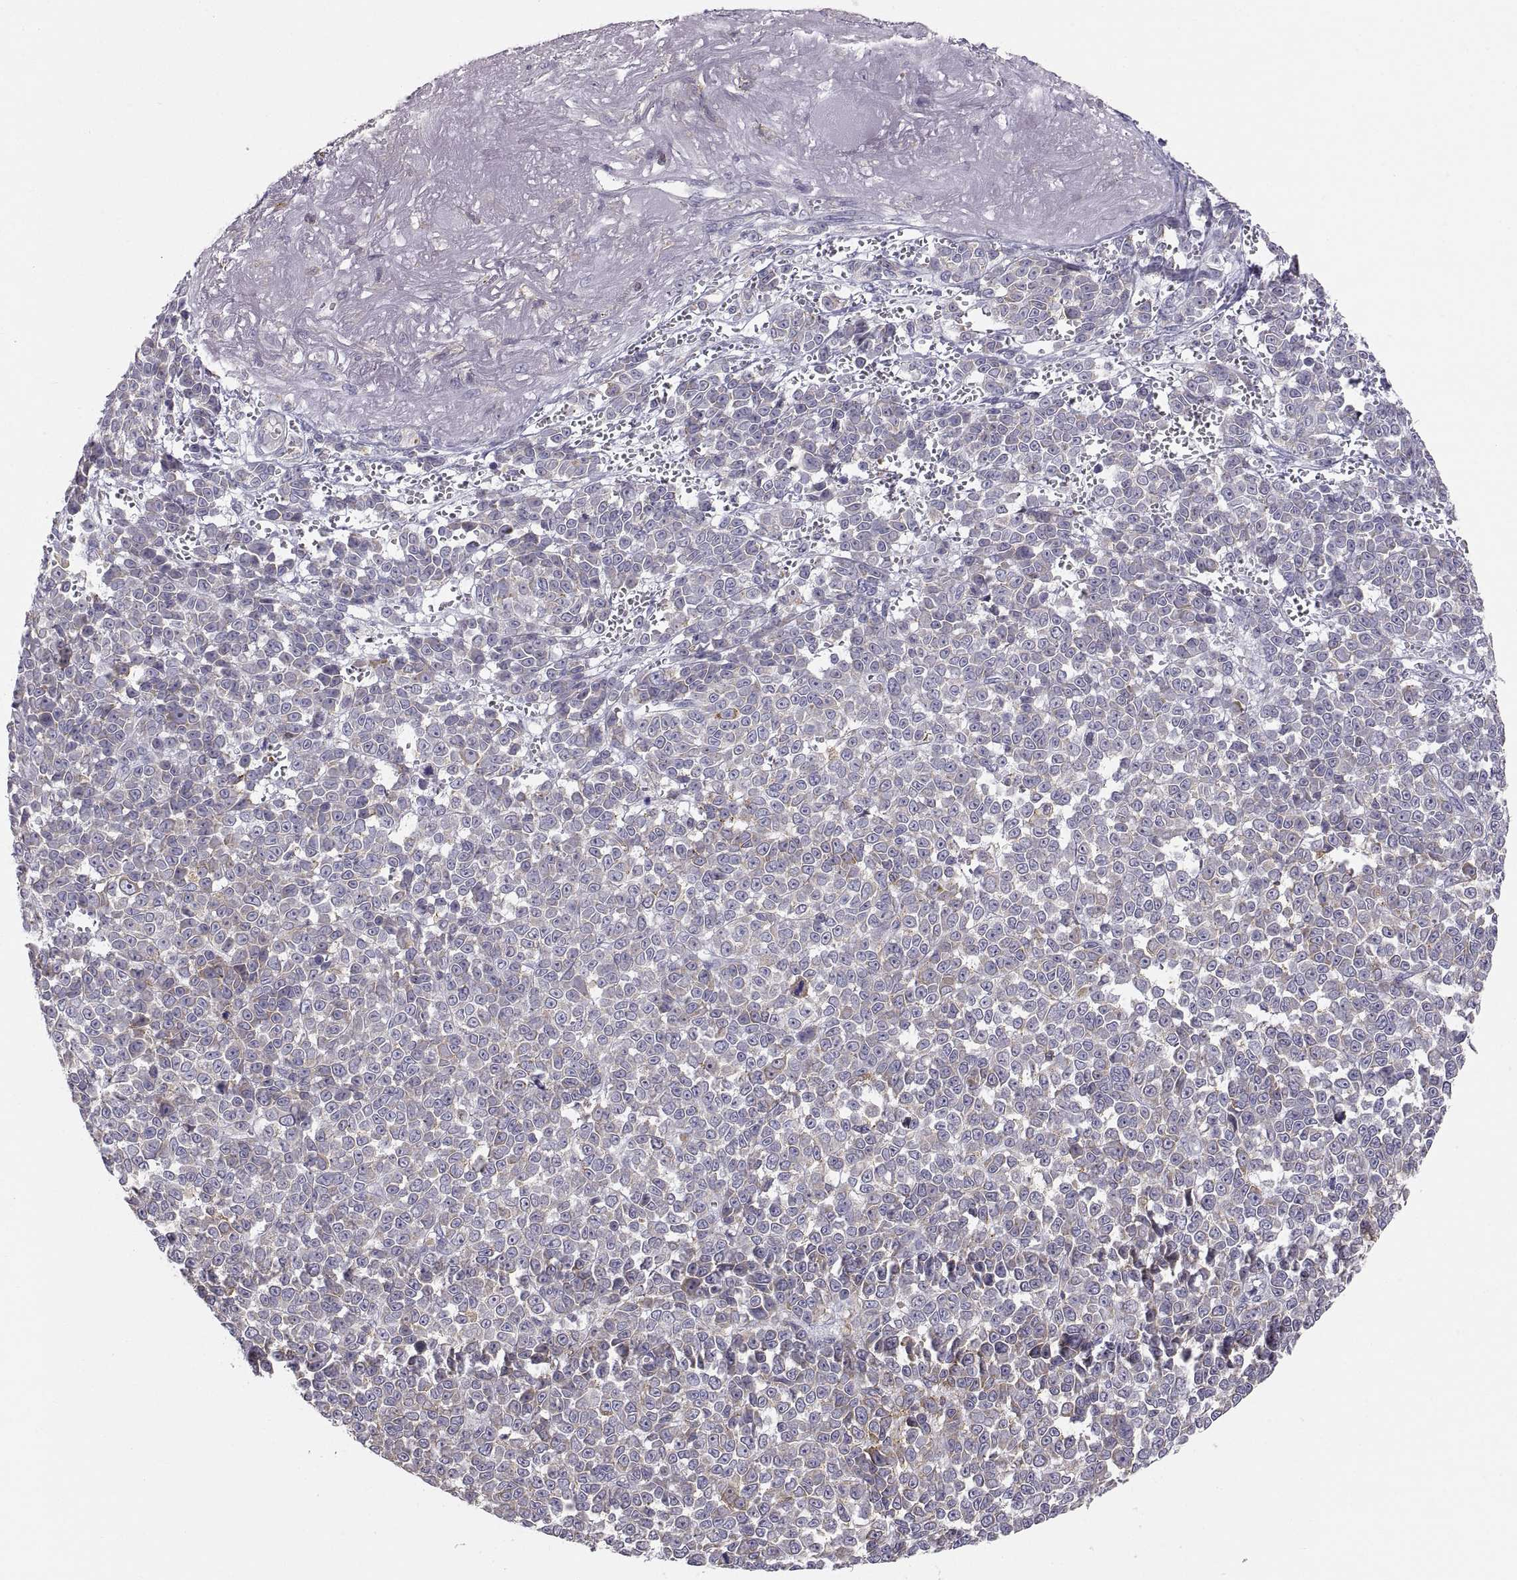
{"staining": {"intensity": "strong", "quantity": "<25%", "location": "cytoplasmic/membranous"}, "tissue": "melanoma", "cell_type": "Tumor cells", "image_type": "cancer", "snomed": [{"axis": "morphology", "description": "Malignant melanoma, NOS"}, {"axis": "topography", "description": "Skin"}], "caption": "The histopathology image reveals staining of malignant melanoma, revealing strong cytoplasmic/membranous protein expression (brown color) within tumor cells. The staining was performed using DAB, with brown indicating positive protein expression. Nuclei are stained blue with hematoxylin.", "gene": "ERO1A", "patient": {"sex": "female", "age": 95}}